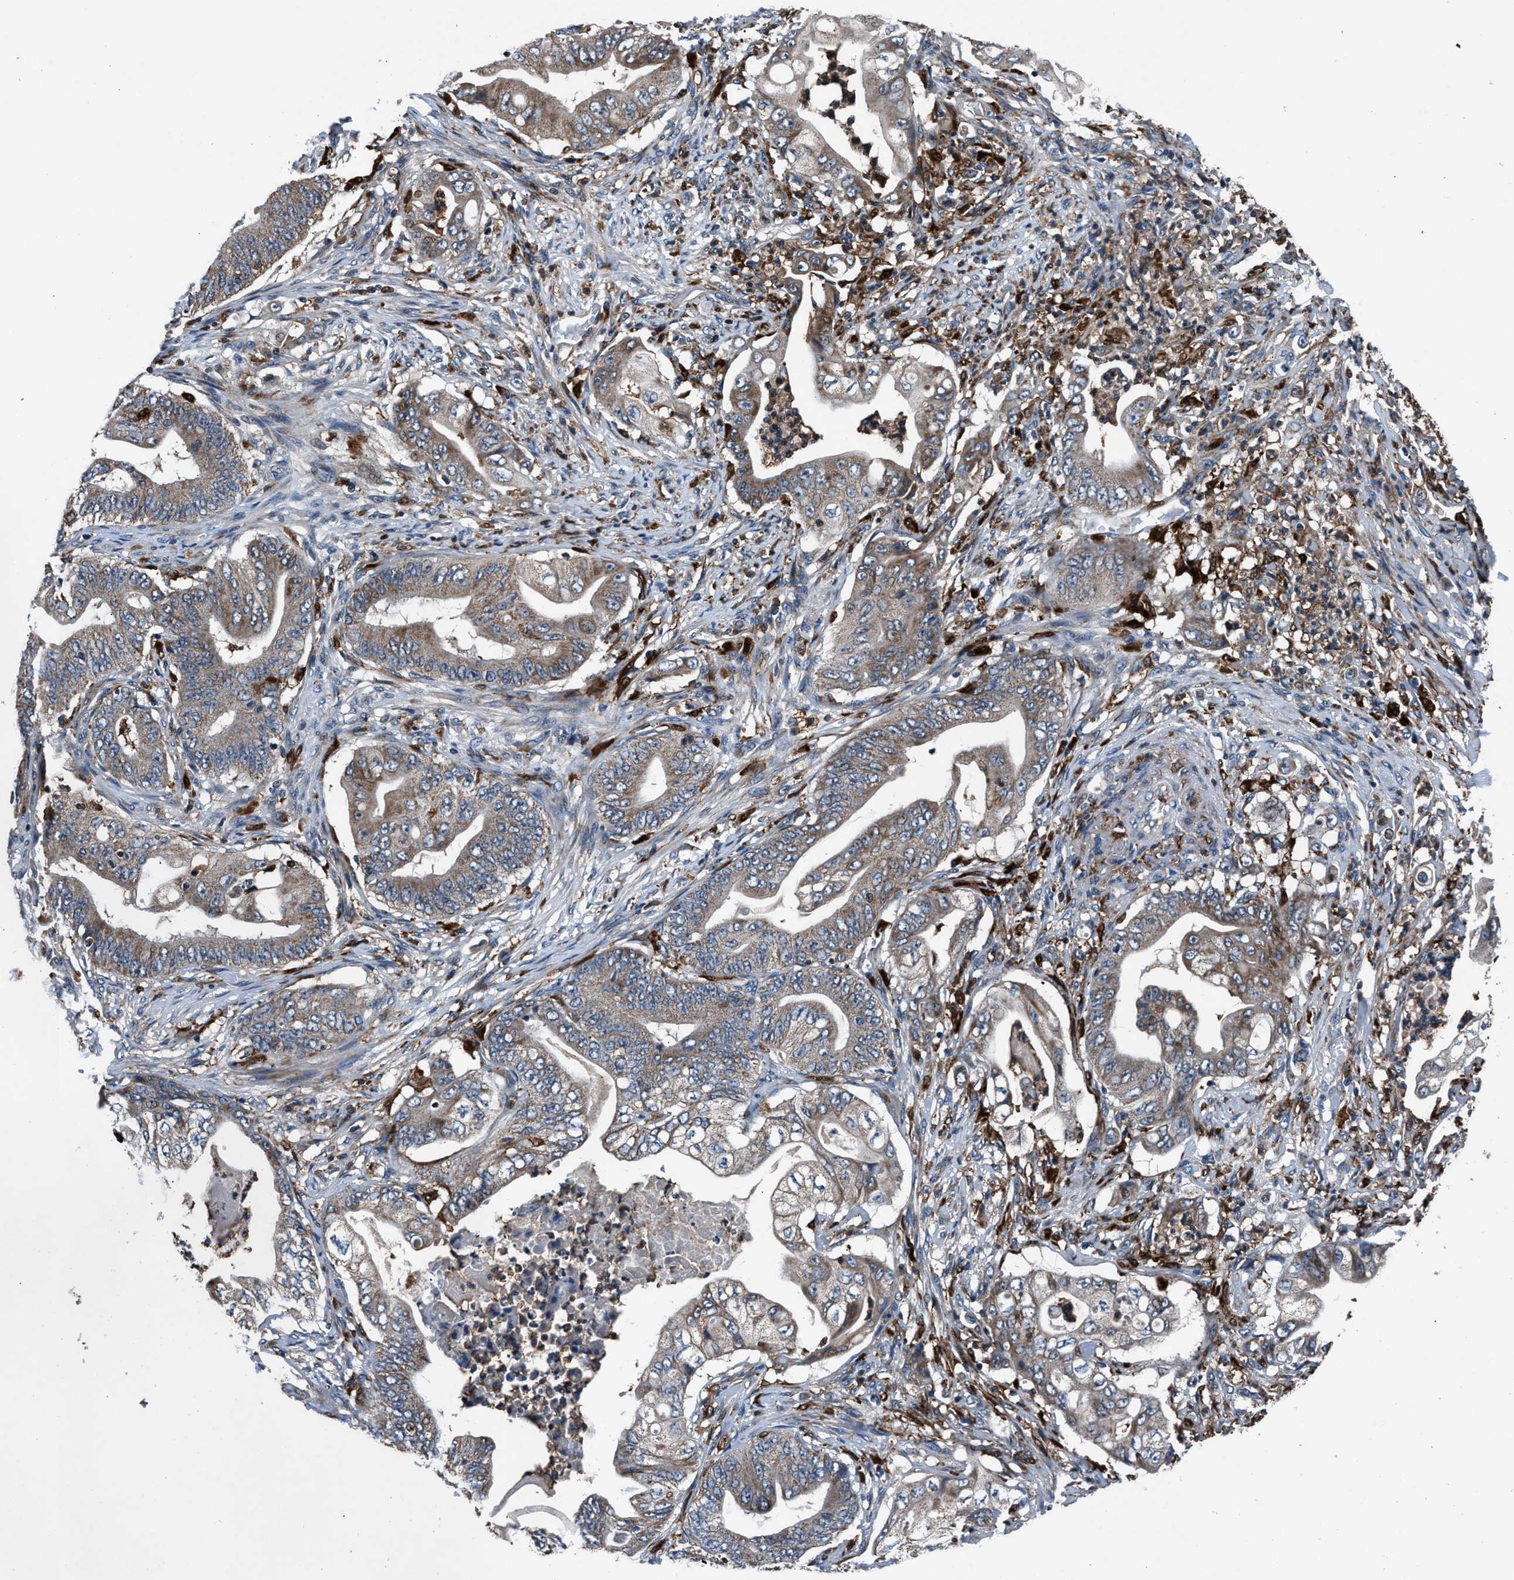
{"staining": {"intensity": "weak", "quantity": ">75%", "location": "cytoplasmic/membranous"}, "tissue": "stomach cancer", "cell_type": "Tumor cells", "image_type": "cancer", "snomed": [{"axis": "morphology", "description": "Adenocarcinoma, NOS"}, {"axis": "topography", "description": "Stomach"}], "caption": "Immunohistochemical staining of stomach cancer shows weak cytoplasmic/membranous protein expression in approximately >75% of tumor cells.", "gene": "FAM221A", "patient": {"sex": "female", "age": 73}}